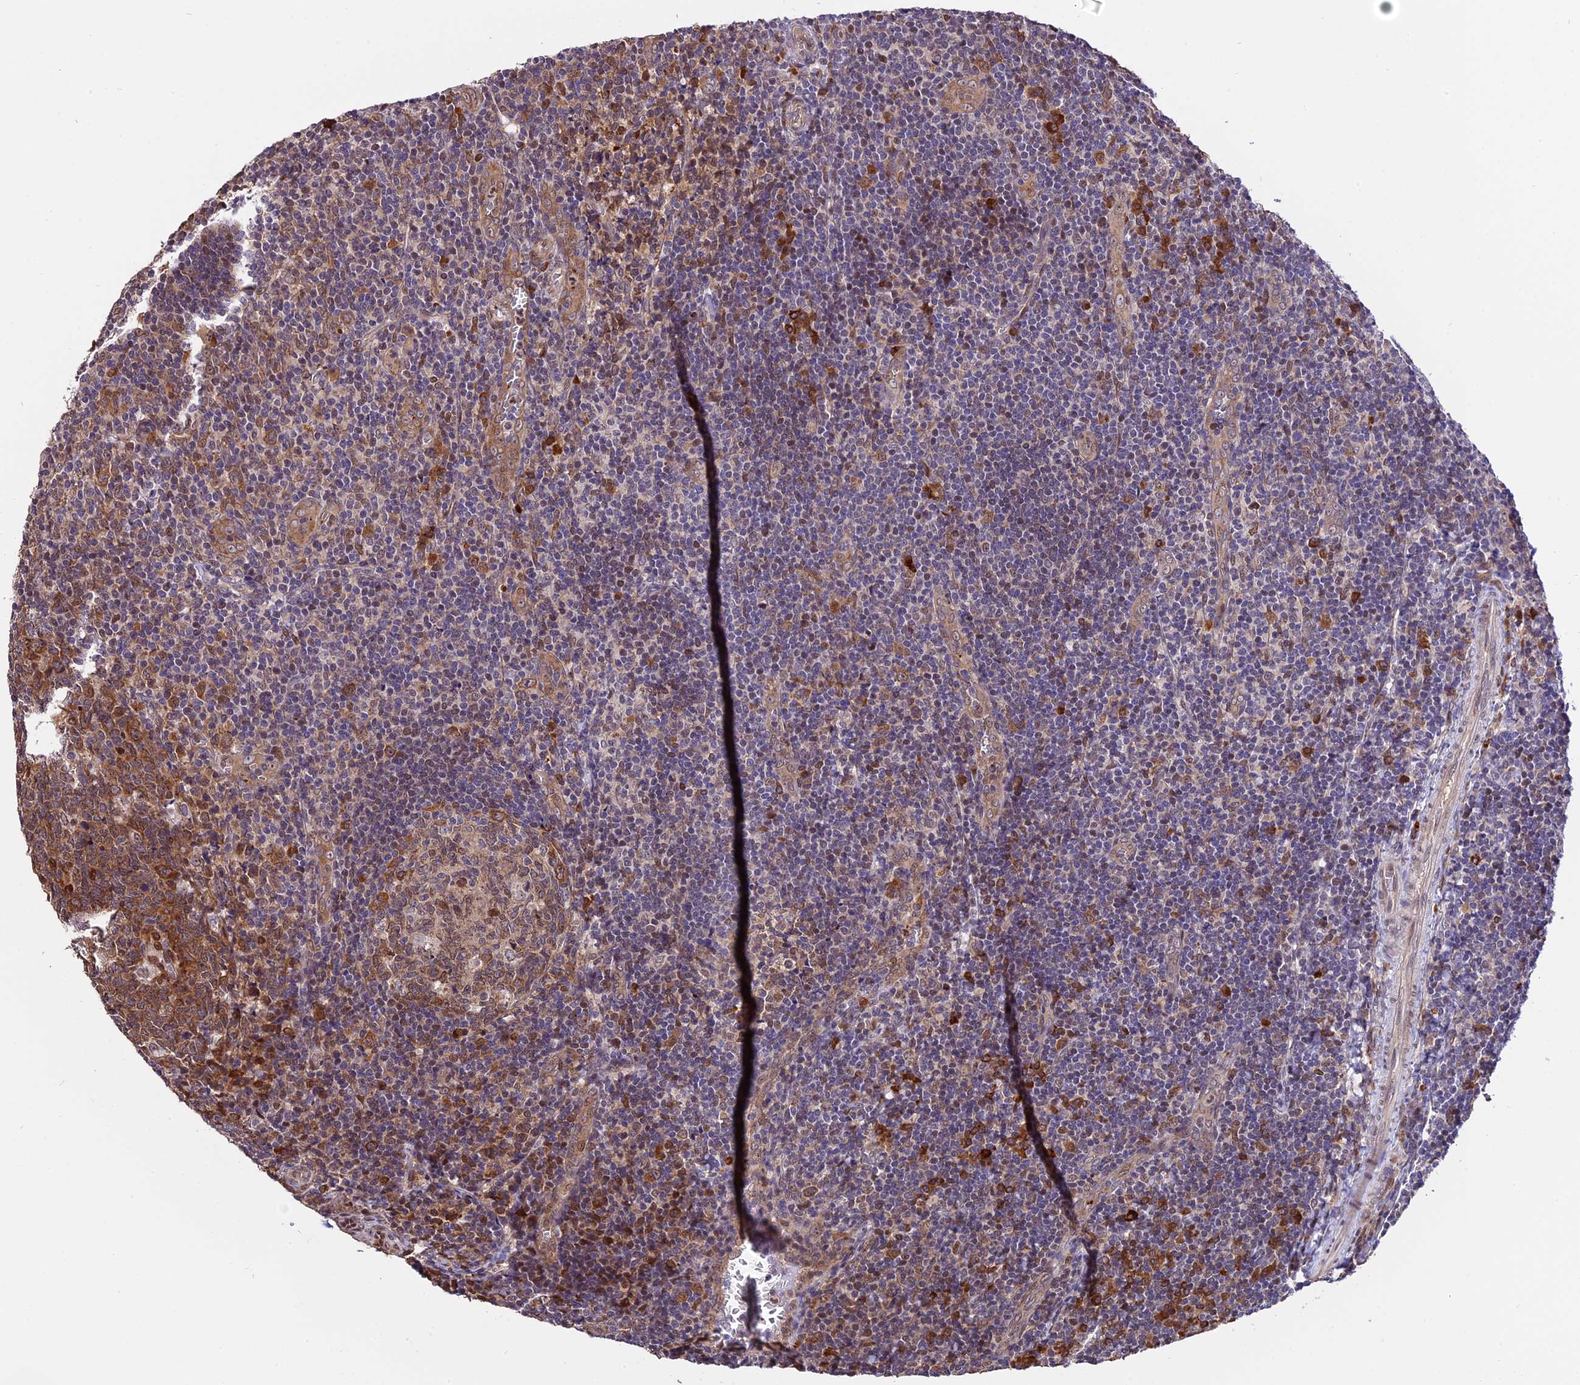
{"staining": {"intensity": "moderate", "quantity": "25%-75%", "location": "cytoplasmic/membranous"}, "tissue": "tonsil", "cell_type": "Germinal center cells", "image_type": "normal", "snomed": [{"axis": "morphology", "description": "Normal tissue, NOS"}, {"axis": "topography", "description": "Tonsil"}], "caption": "DAB immunohistochemical staining of normal tonsil demonstrates moderate cytoplasmic/membranous protein expression in approximately 25%-75% of germinal center cells.", "gene": "HERPUD1", "patient": {"sex": "male", "age": 17}}